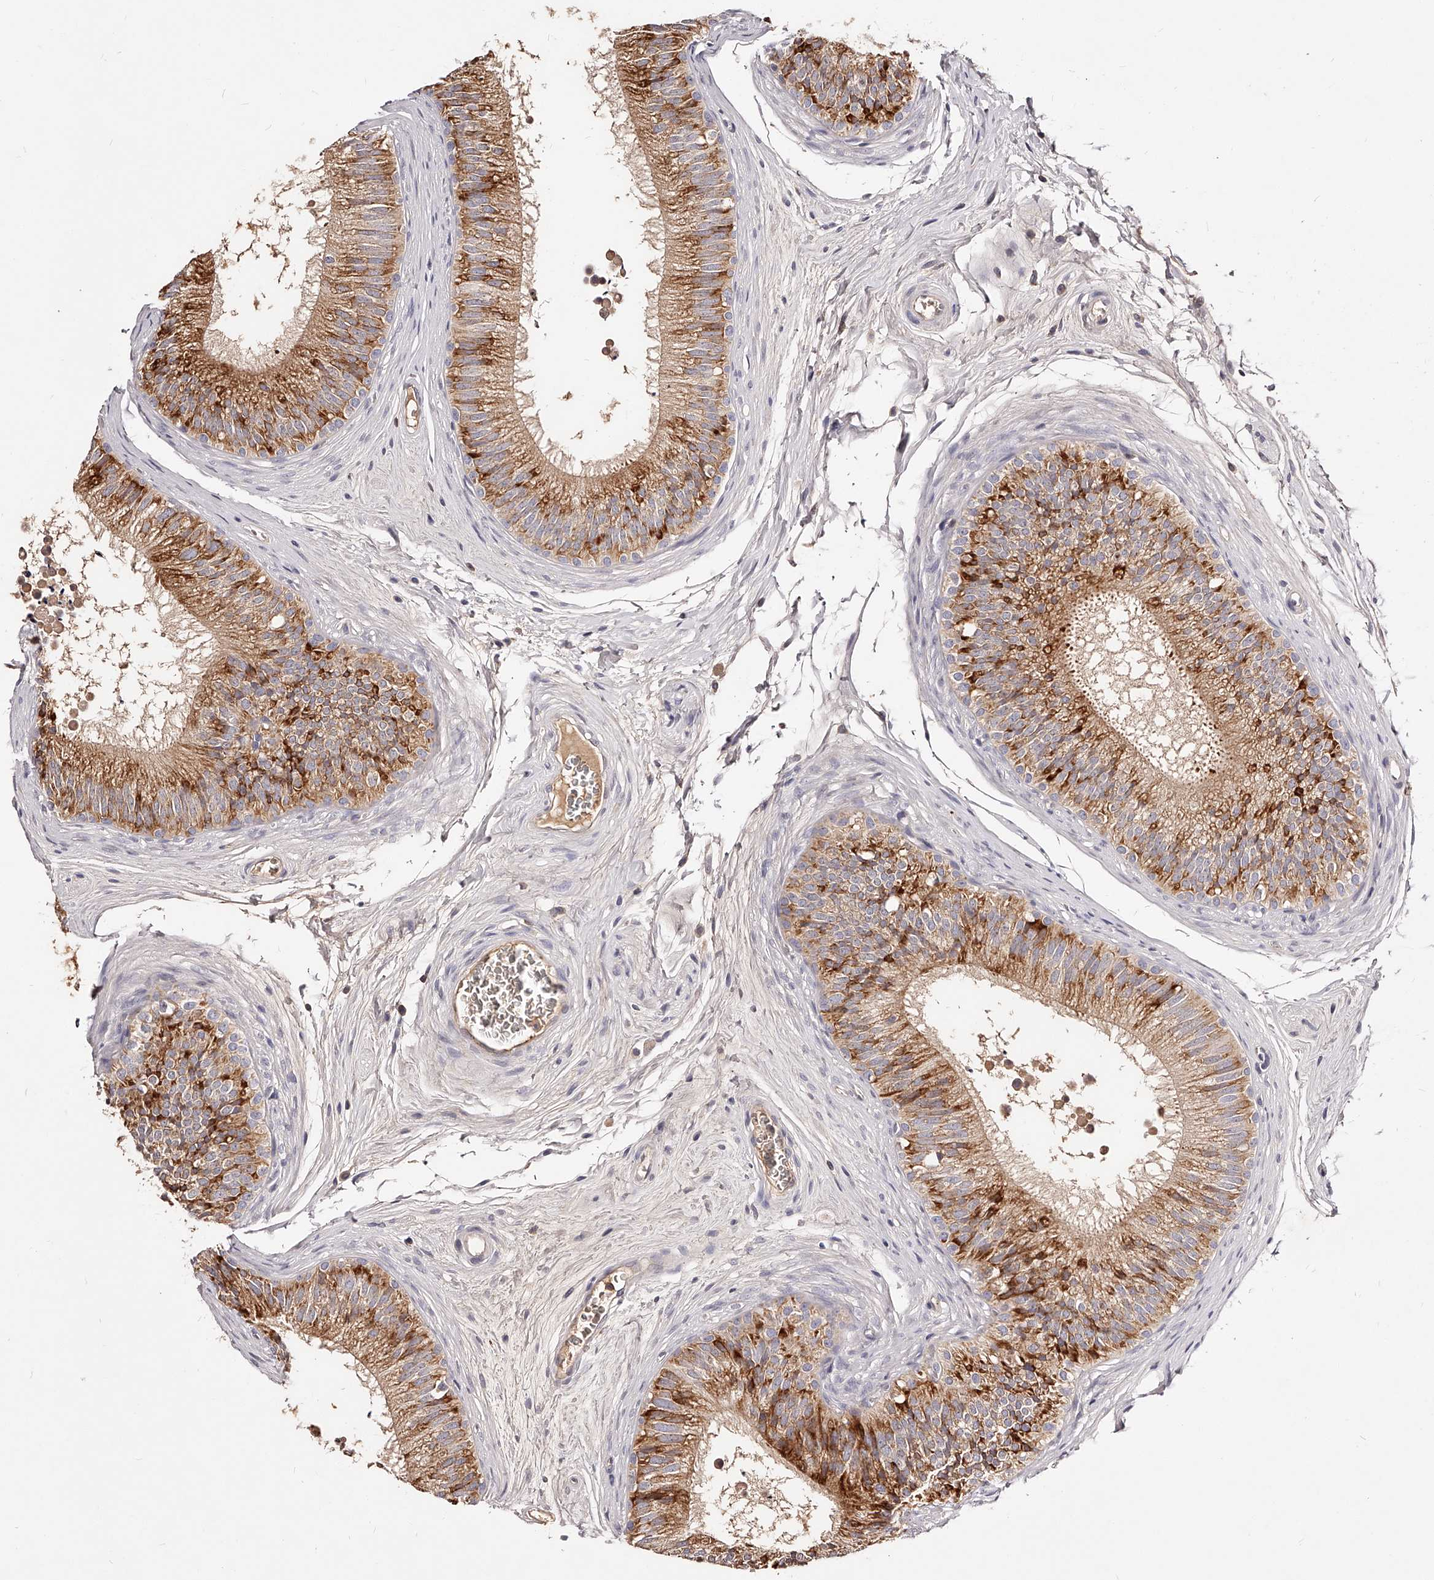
{"staining": {"intensity": "moderate", "quantity": "25%-75%", "location": "cytoplasmic/membranous"}, "tissue": "epididymis", "cell_type": "Glandular cells", "image_type": "normal", "snomed": [{"axis": "morphology", "description": "Normal tissue, NOS"}, {"axis": "topography", "description": "Epididymis"}], "caption": "A brown stain labels moderate cytoplasmic/membranous expression of a protein in glandular cells of normal epididymis.", "gene": "PHACTR1", "patient": {"sex": "male", "age": 29}}